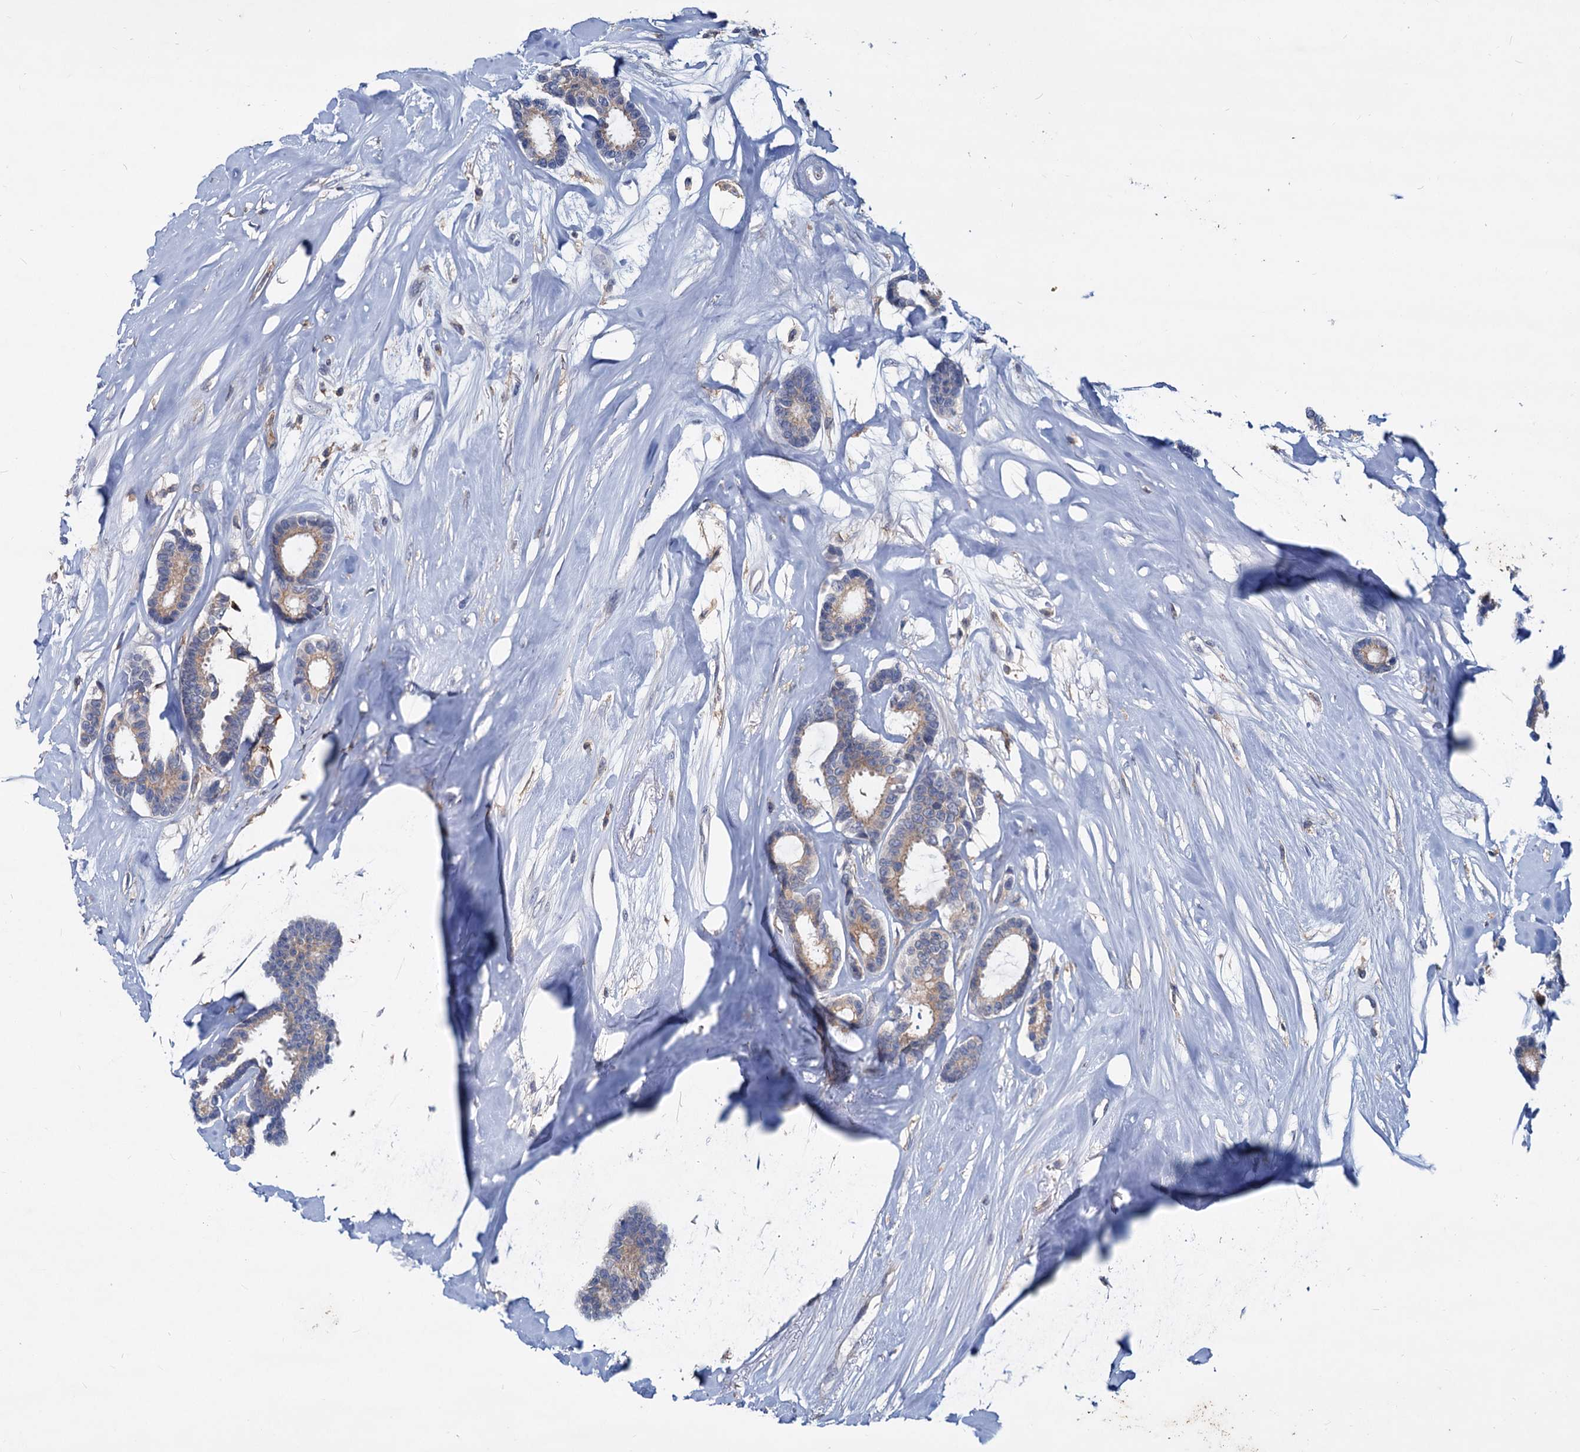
{"staining": {"intensity": "weak", "quantity": "25%-75%", "location": "cytoplasmic/membranous"}, "tissue": "breast cancer", "cell_type": "Tumor cells", "image_type": "cancer", "snomed": [{"axis": "morphology", "description": "Duct carcinoma"}, {"axis": "topography", "description": "Breast"}], "caption": "Immunohistochemical staining of breast cancer exhibits weak cytoplasmic/membranous protein expression in about 25%-75% of tumor cells.", "gene": "LRCH4", "patient": {"sex": "female", "age": 87}}